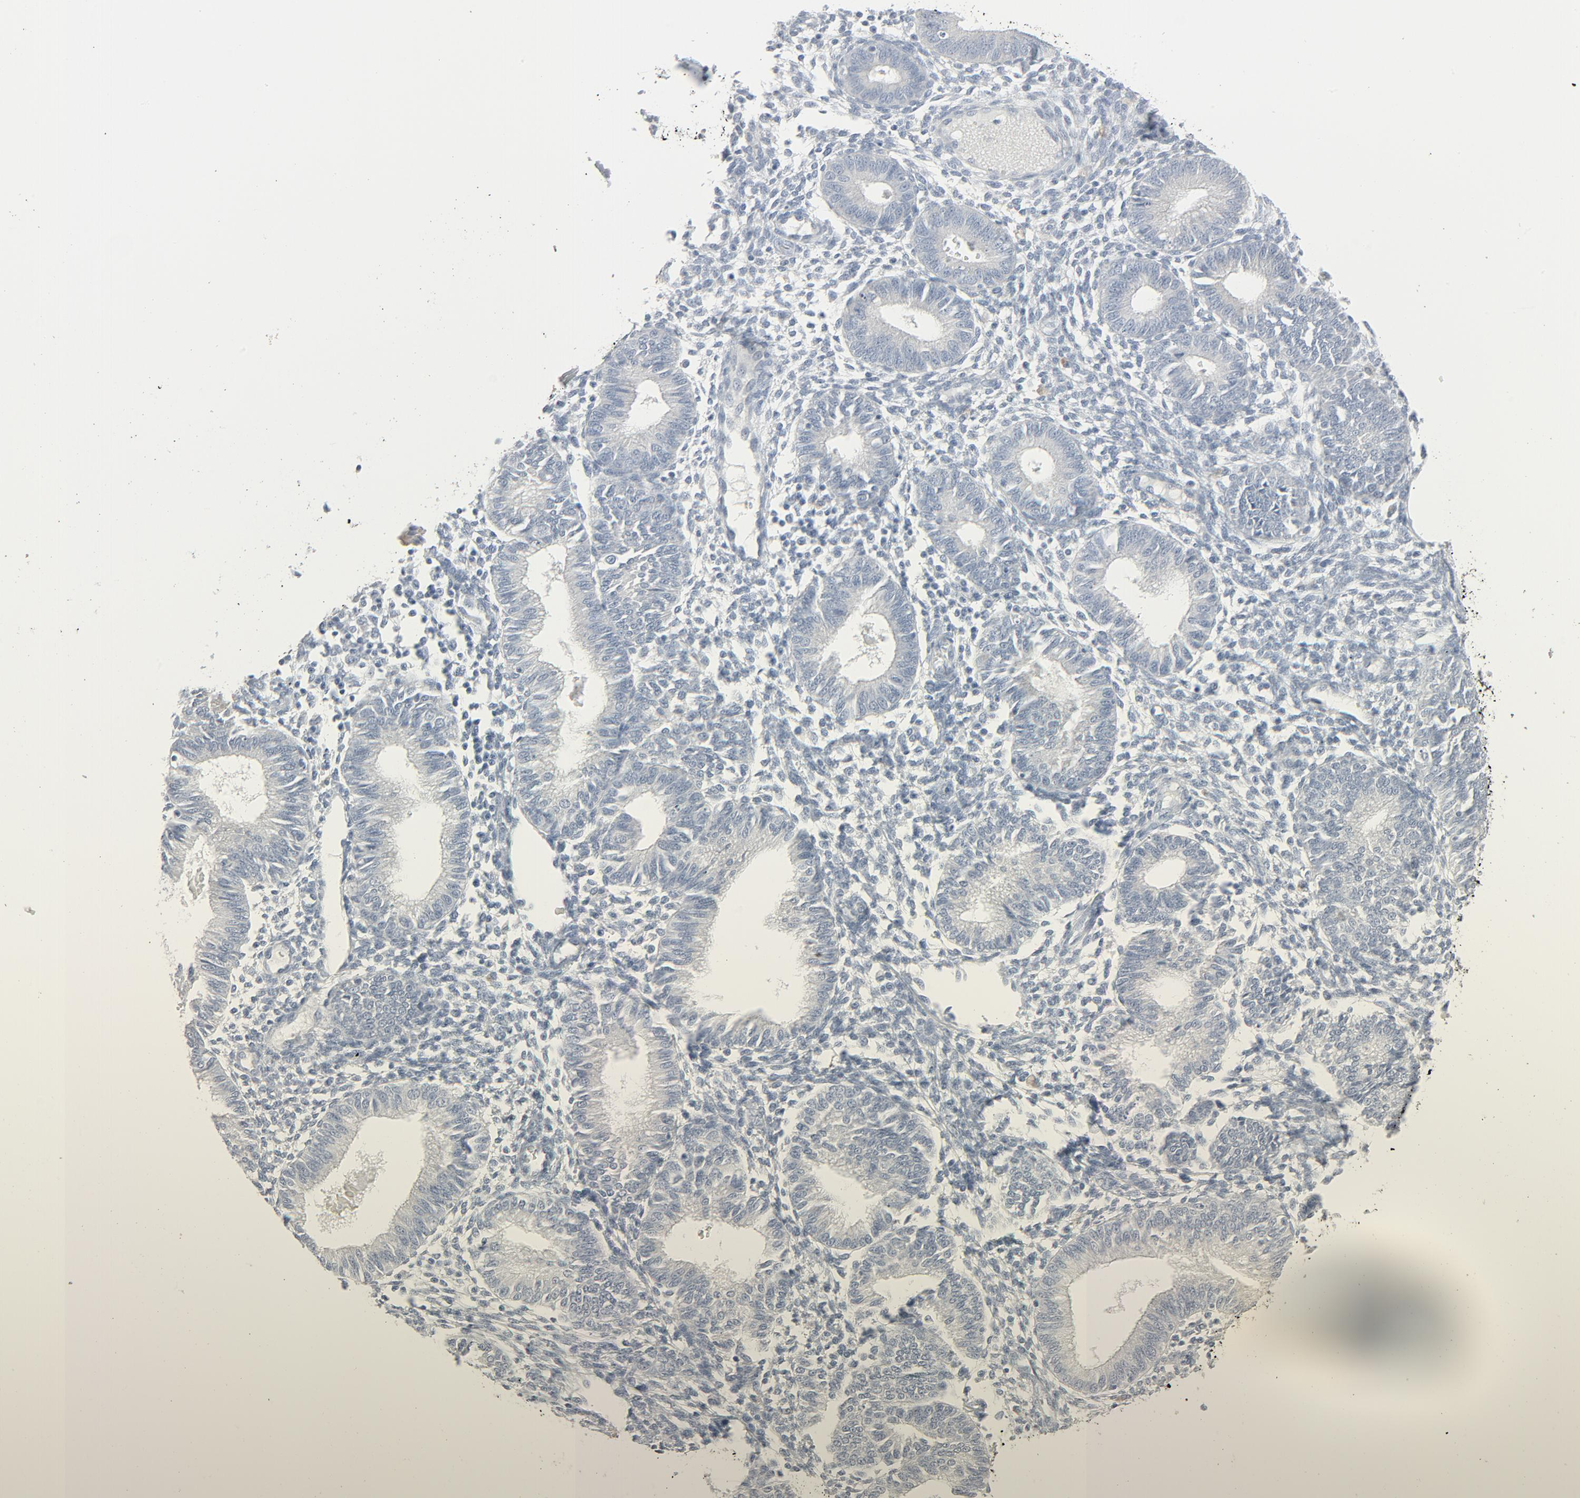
{"staining": {"intensity": "negative", "quantity": "none", "location": "none"}, "tissue": "endometrium", "cell_type": "Cells in endometrial stroma", "image_type": "normal", "snomed": [{"axis": "morphology", "description": "Normal tissue, NOS"}, {"axis": "topography", "description": "Endometrium"}], "caption": "Immunohistochemical staining of normal endometrium reveals no significant positivity in cells in endometrial stroma.", "gene": "FGFR3", "patient": {"sex": "female", "age": 61}}